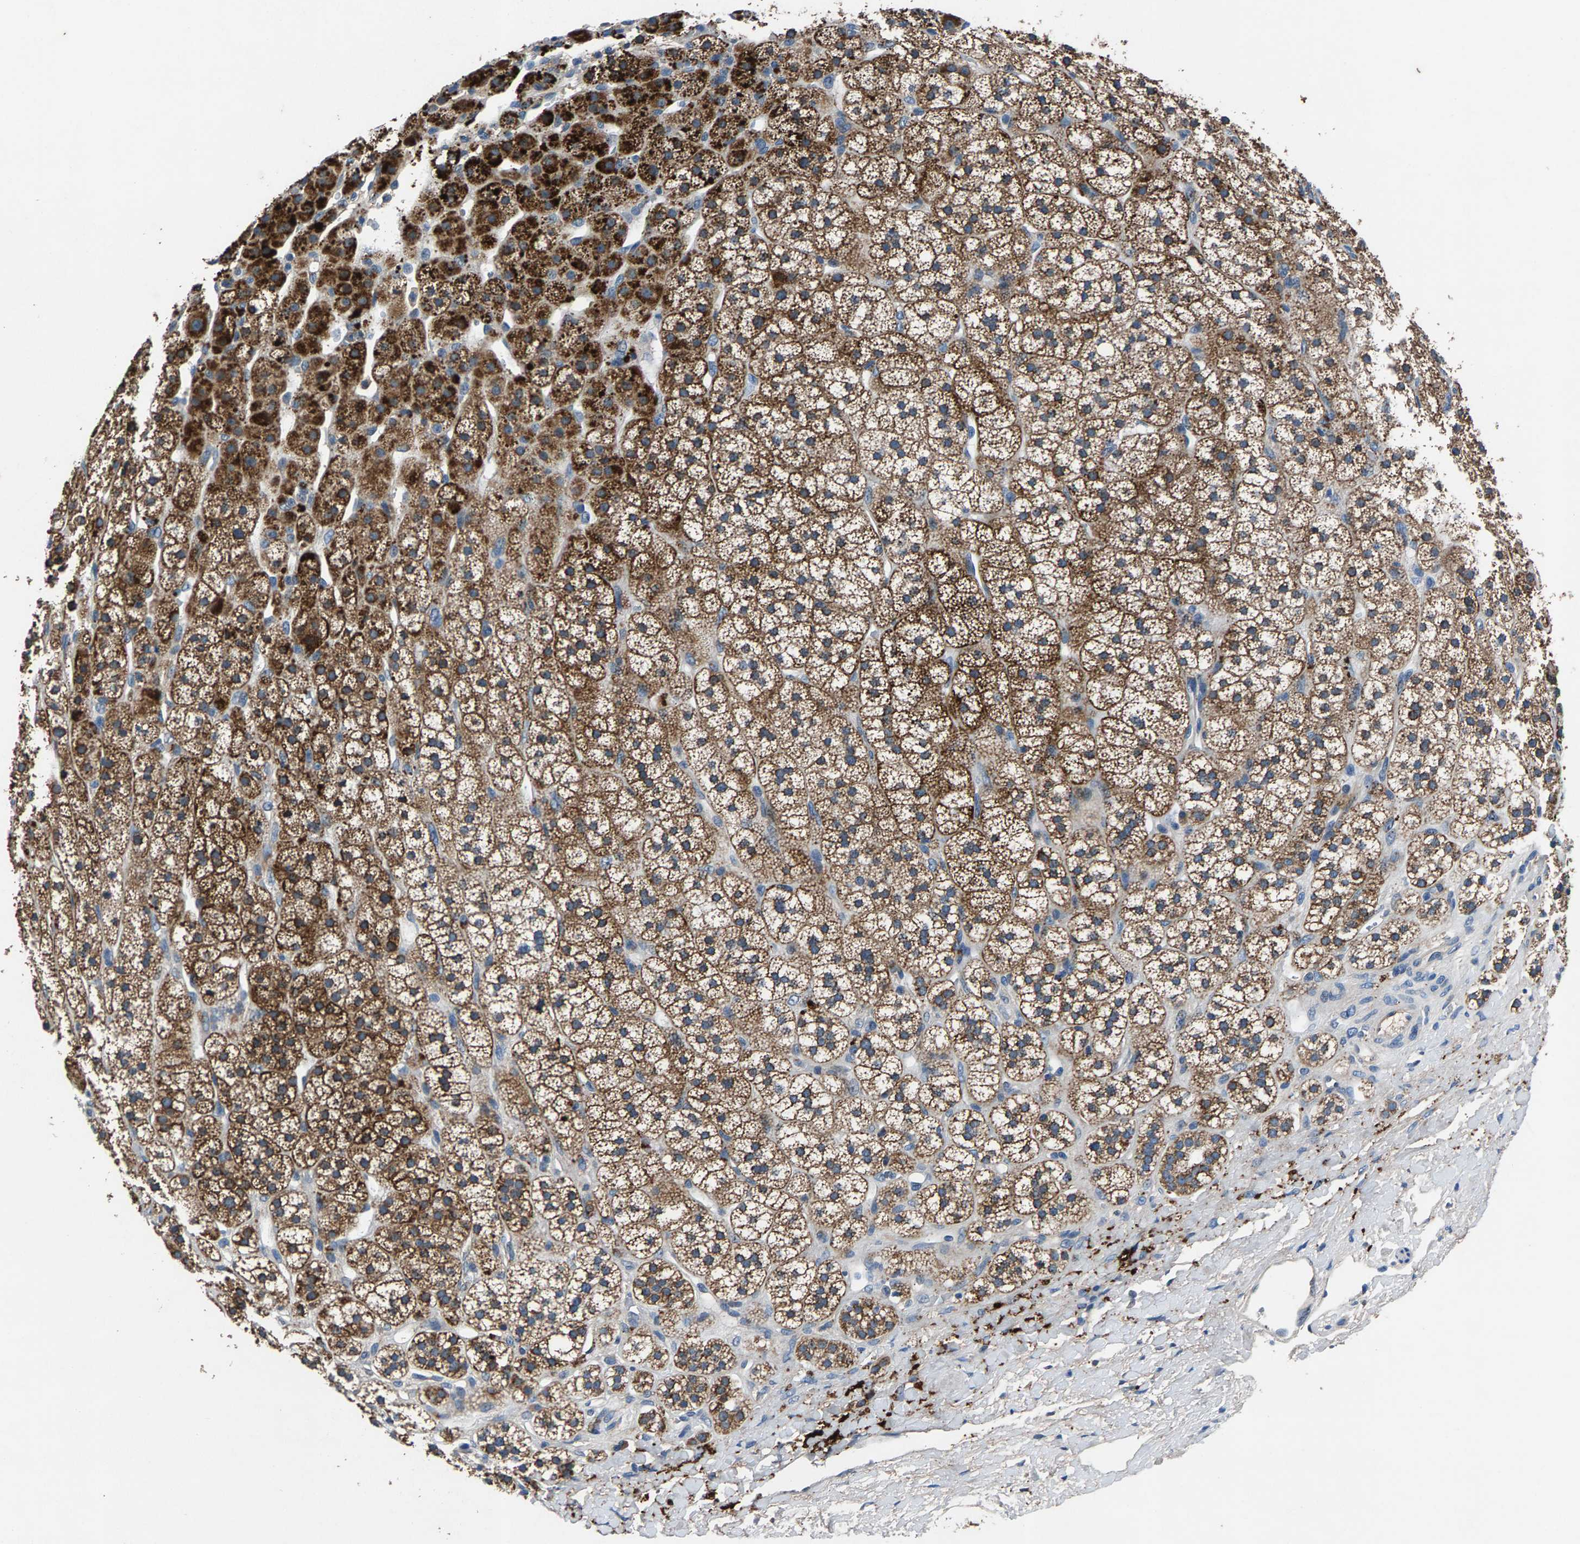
{"staining": {"intensity": "strong", "quantity": "25%-75%", "location": "cytoplasmic/membranous"}, "tissue": "adrenal gland", "cell_type": "Glandular cells", "image_type": "normal", "snomed": [{"axis": "morphology", "description": "Normal tissue, NOS"}, {"axis": "topography", "description": "Adrenal gland"}], "caption": "Adrenal gland stained with DAB IHC demonstrates high levels of strong cytoplasmic/membranous expression in approximately 25%-75% of glandular cells. Using DAB (brown) and hematoxylin (blue) stains, captured at high magnification using brightfield microscopy.", "gene": "PRXL2C", "patient": {"sex": "male", "age": 56}}